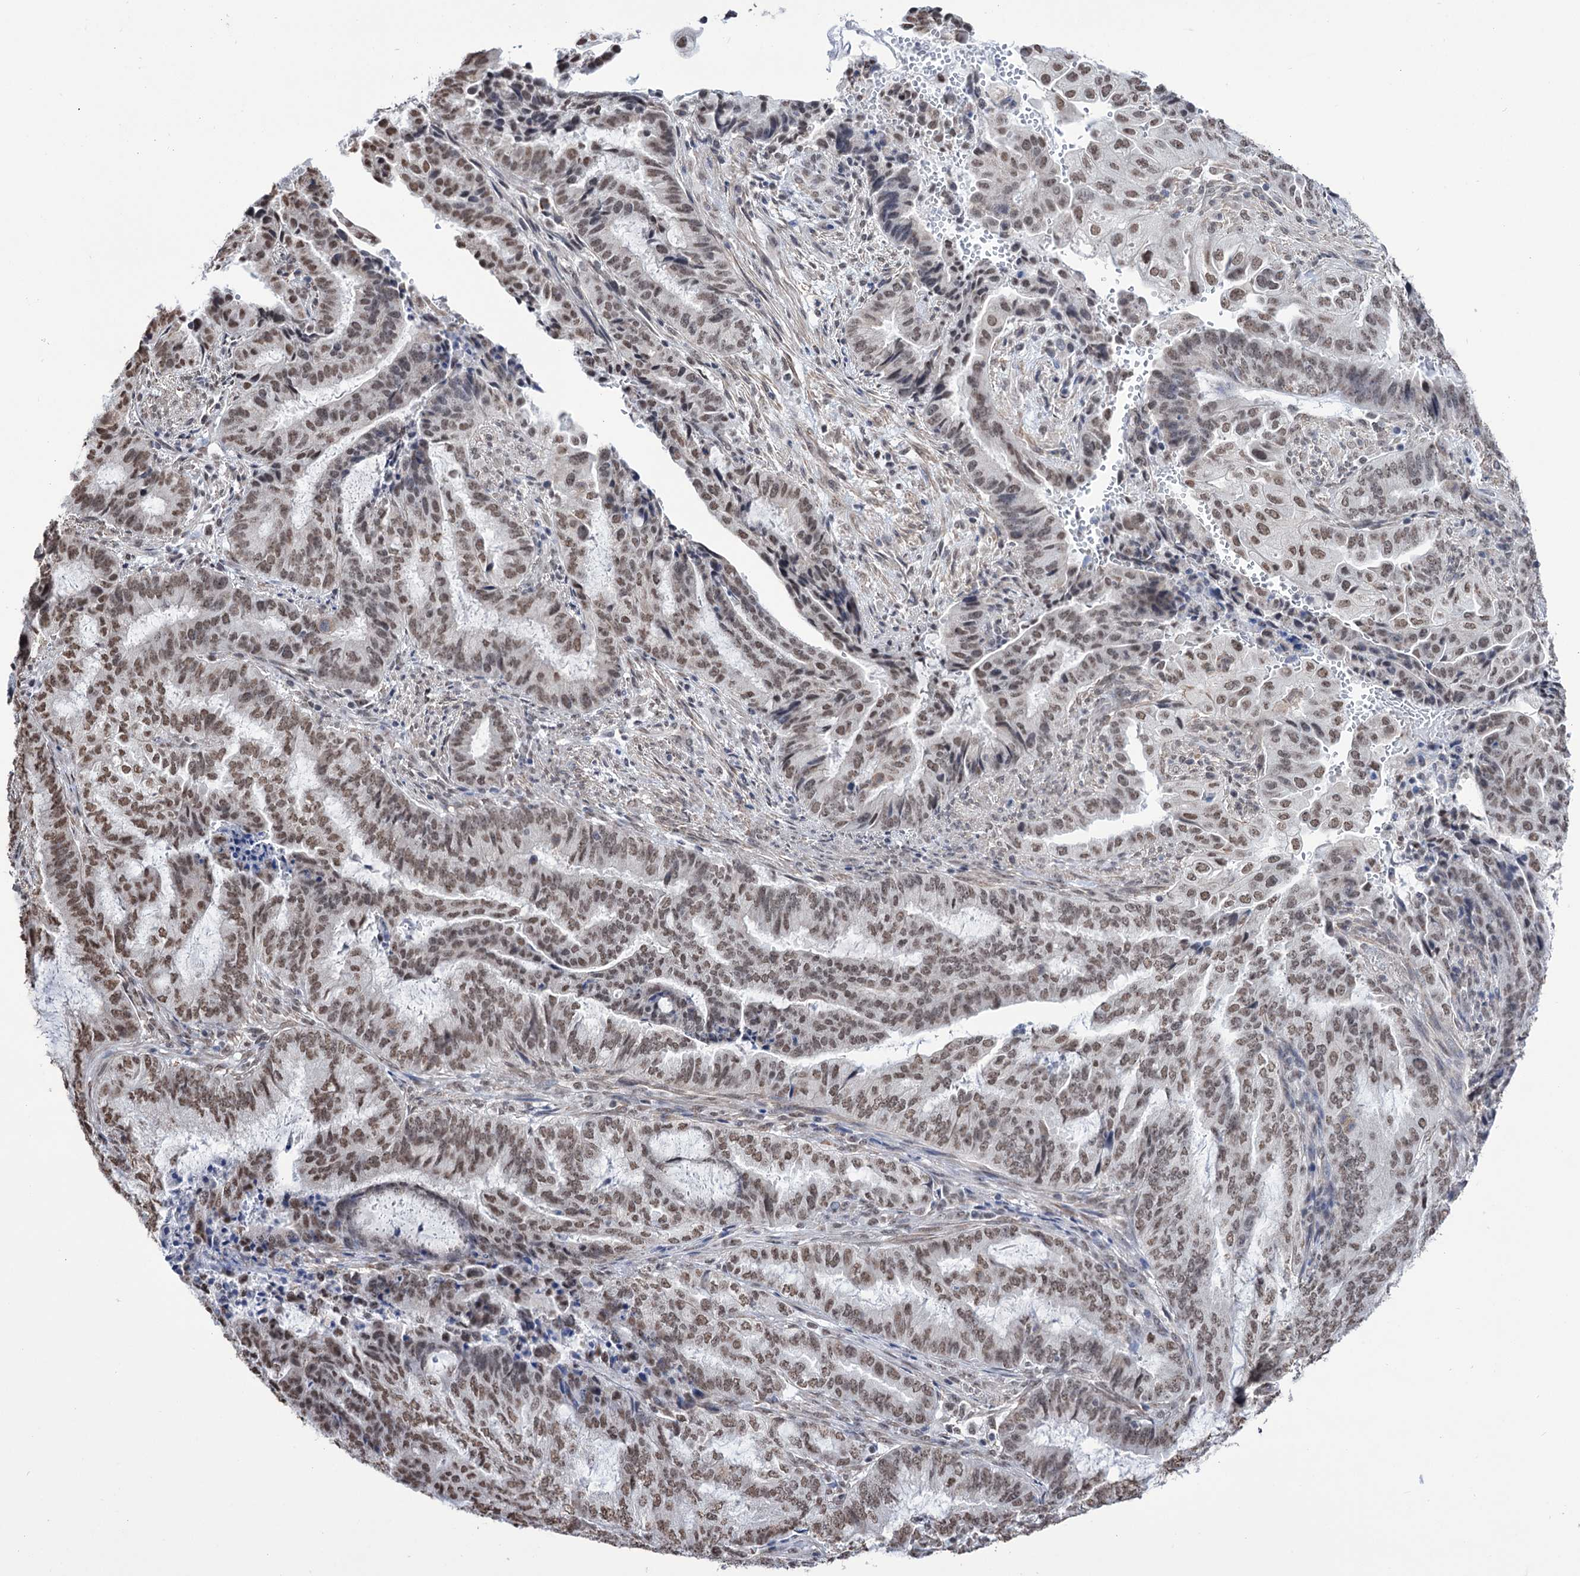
{"staining": {"intensity": "moderate", "quantity": ">75%", "location": "nuclear"}, "tissue": "endometrial cancer", "cell_type": "Tumor cells", "image_type": "cancer", "snomed": [{"axis": "morphology", "description": "Adenocarcinoma, NOS"}, {"axis": "topography", "description": "Endometrium"}], "caption": "Endometrial cancer (adenocarcinoma) stained for a protein (brown) reveals moderate nuclear positive staining in about >75% of tumor cells.", "gene": "ABHD10", "patient": {"sex": "female", "age": 51}}